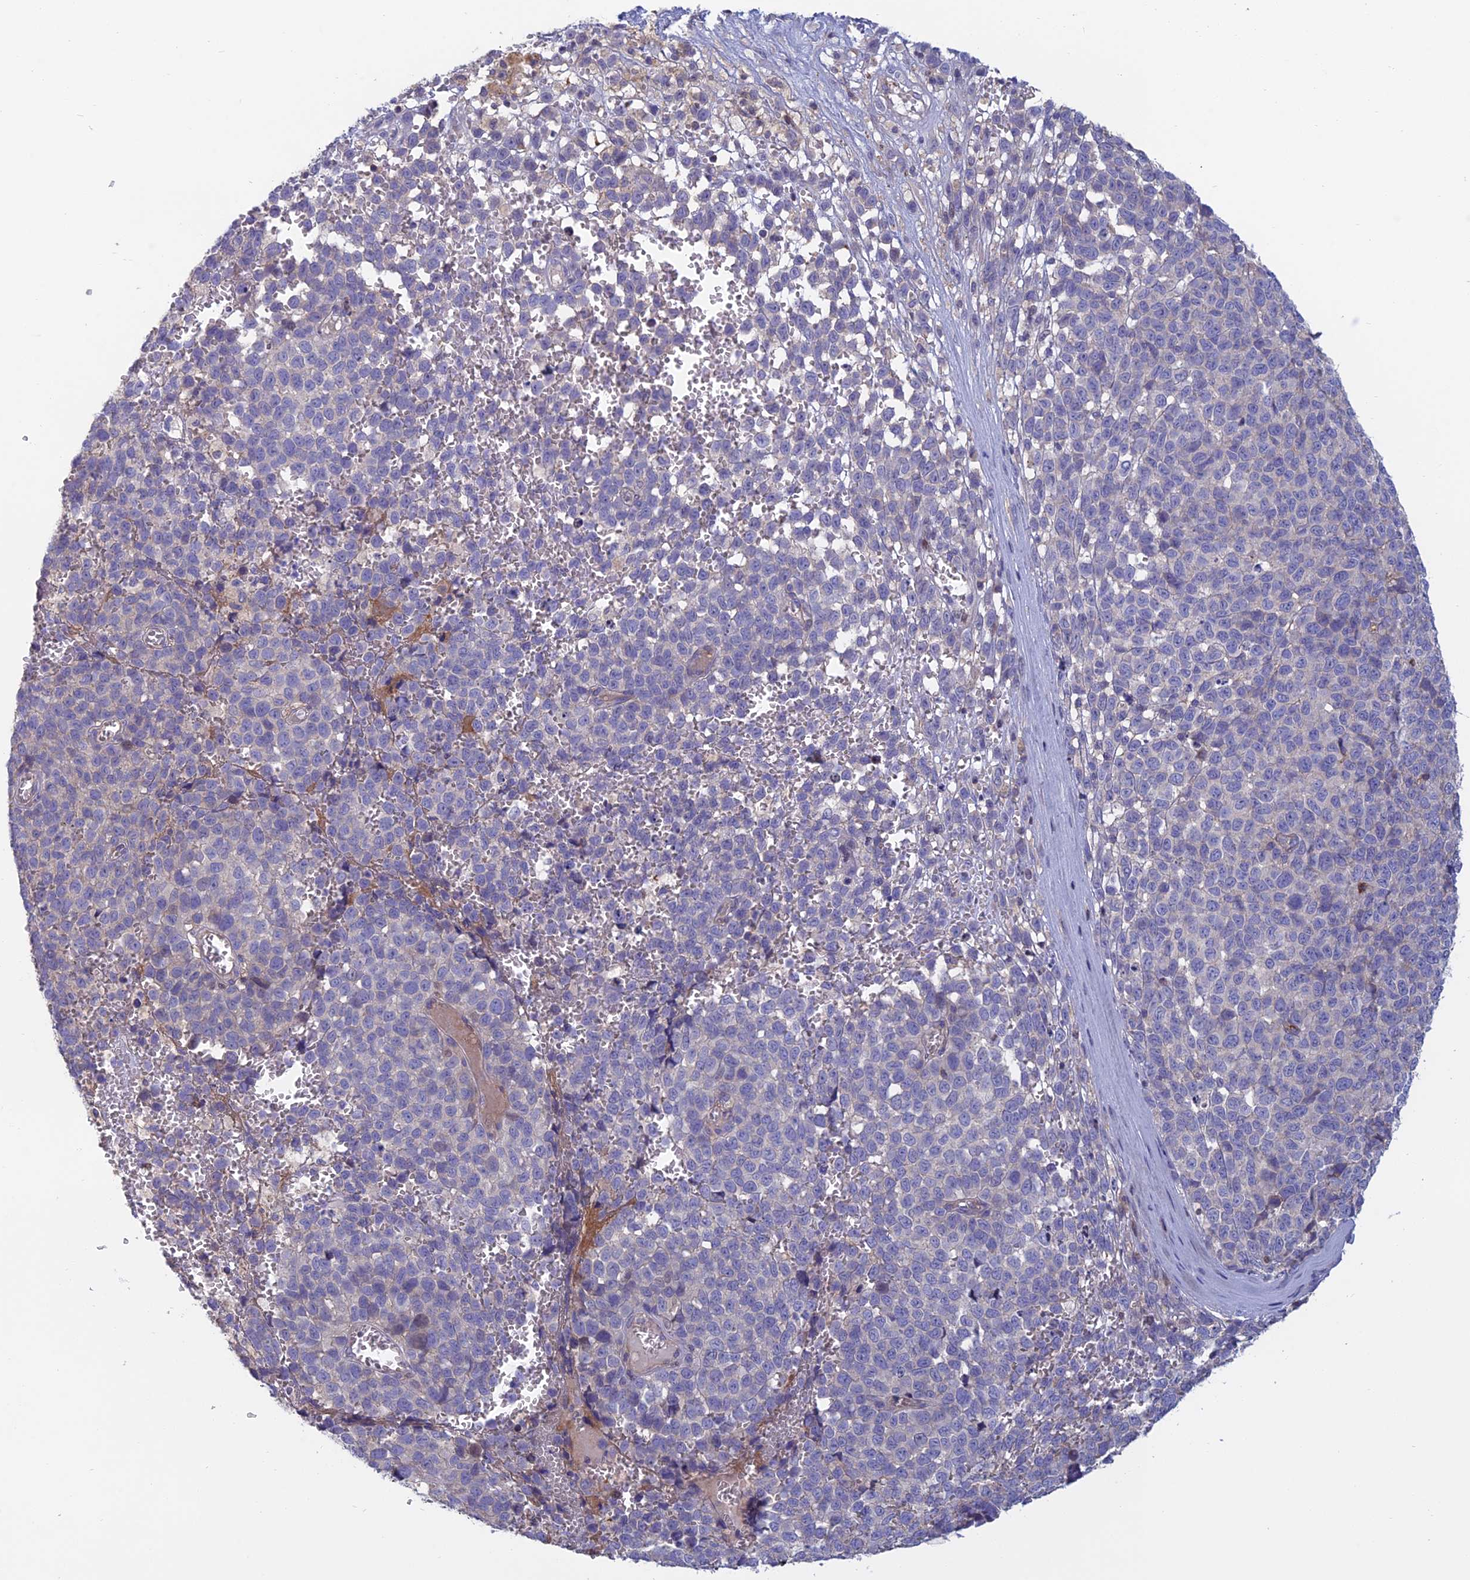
{"staining": {"intensity": "negative", "quantity": "none", "location": "none"}, "tissue": "melanoma", "cell_type": "Tumor cells", "image_type": "cancer", "snomed": [{"axis": "morphology", "description": "Malignant melanoma, NOS"}, {"axis": "topography", "description": "Nose, NOS"}], "caption": "Tumor cells are negative for protein expression in human melanoma. (DAB immunohistochemistry with hematoxylin counter stain).", "gene": "C15orf62", "patient": {"sex": "female", "age": 48}}